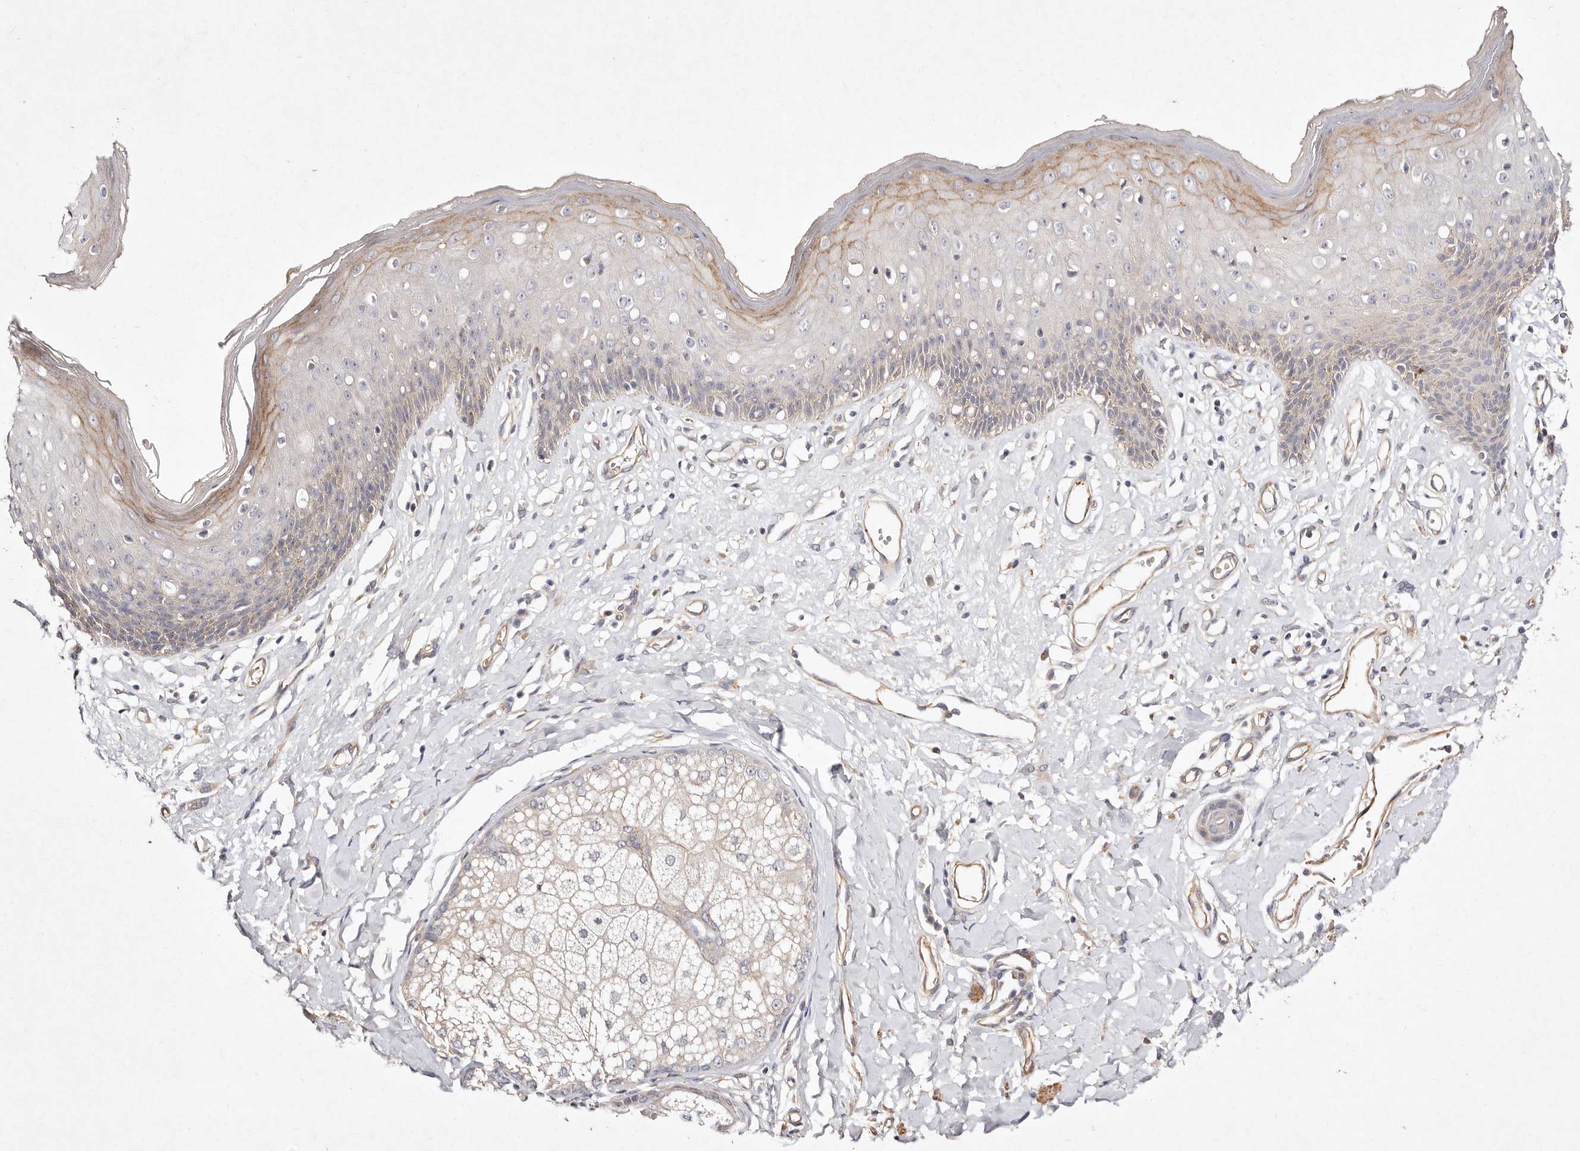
{"staining": {"intensity": "weak", "quantity": "25%-75%", "location": "cytoplasmic/membranous"}, "tissue": "skin", "cell_type": "Epidermal cells", "image_type": "normal", "snomed": [{"axis": "morphology", "description": "Normal tissue, NOS"}, {"axis": "morphology", "description": "Squamous cell carcinoma, NOS"}, {"axis": "topography", "description": "Vulva"}], "caption": "DAB immunohistochemical staining of normal skin shows weak cytoplasmic/membranous protein expression in about 25%-75% of epidermal cells. (Stains: DAB (3,3'-diaminobenzidine) in brown, nuclei in blue, Microscopy: brightfield microscopy at high magnification).", "gene": "MTMR11", "patient": {"sex": "female", "age": 85}}